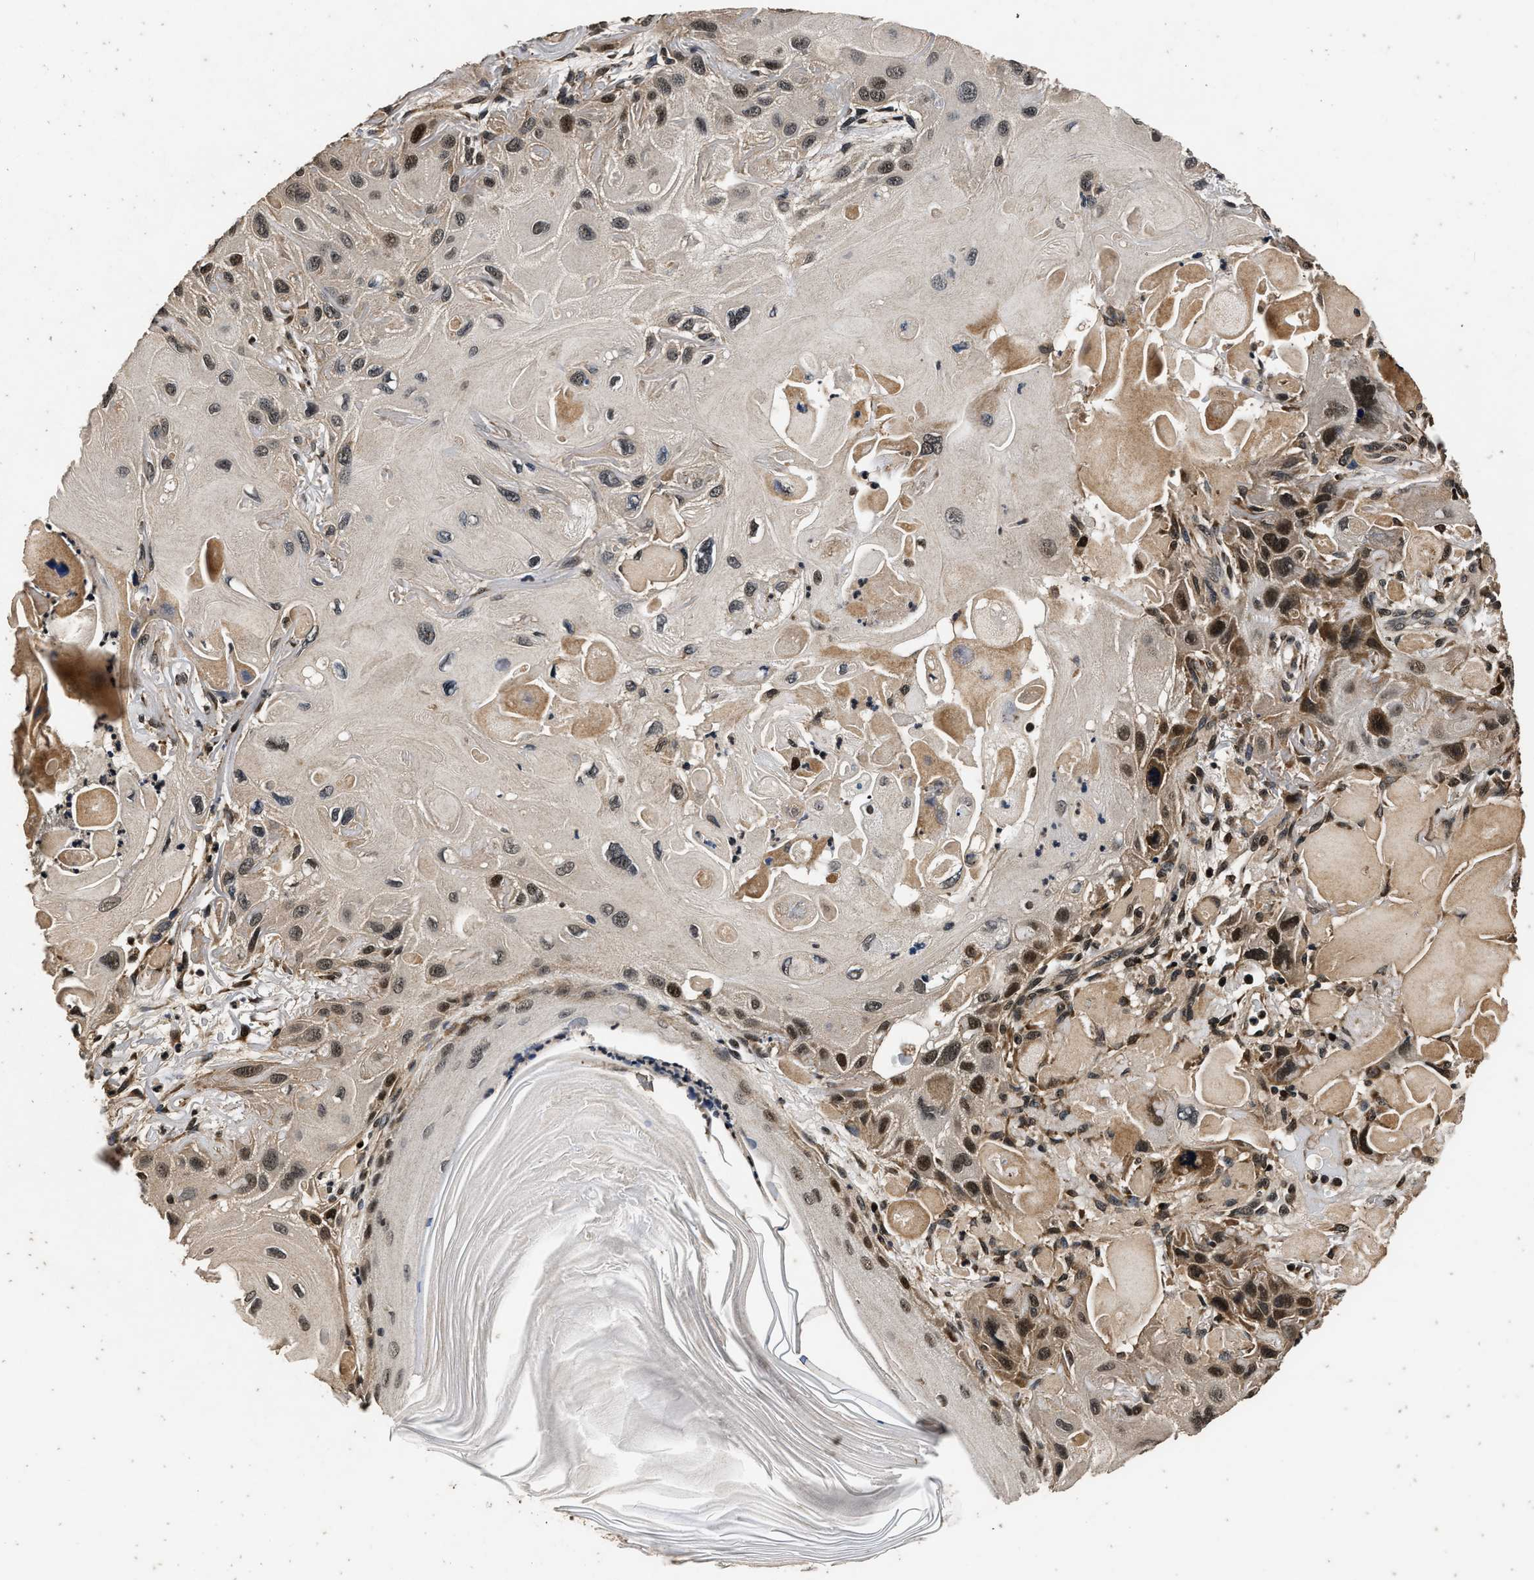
{"staining": {"intensity": "moderate", "quantity": ">75%", "location": "nuclear"}, "tissue": "skin cancer", "cell_type": "Tumor cells", "image_type": "cancer", "snomed": [{"axis": "morphology", "description": "Squamous cell carcinoma, NOS"}, {"axis": "topography", "description": "Skin"}], "caption": "Brown immunohistochemical staining in human skin cancer demonstrates moderate nuclear staining in approximately >75% of tumor cells. The protein is stained brown, and the nuclei are stained in blue (DAB (3,3'-diaminobenzidine) IHC with brightfield microscopy, high magnification).", "gene": "CSTF1", "patient": {"sex": "female", "age": 77}}